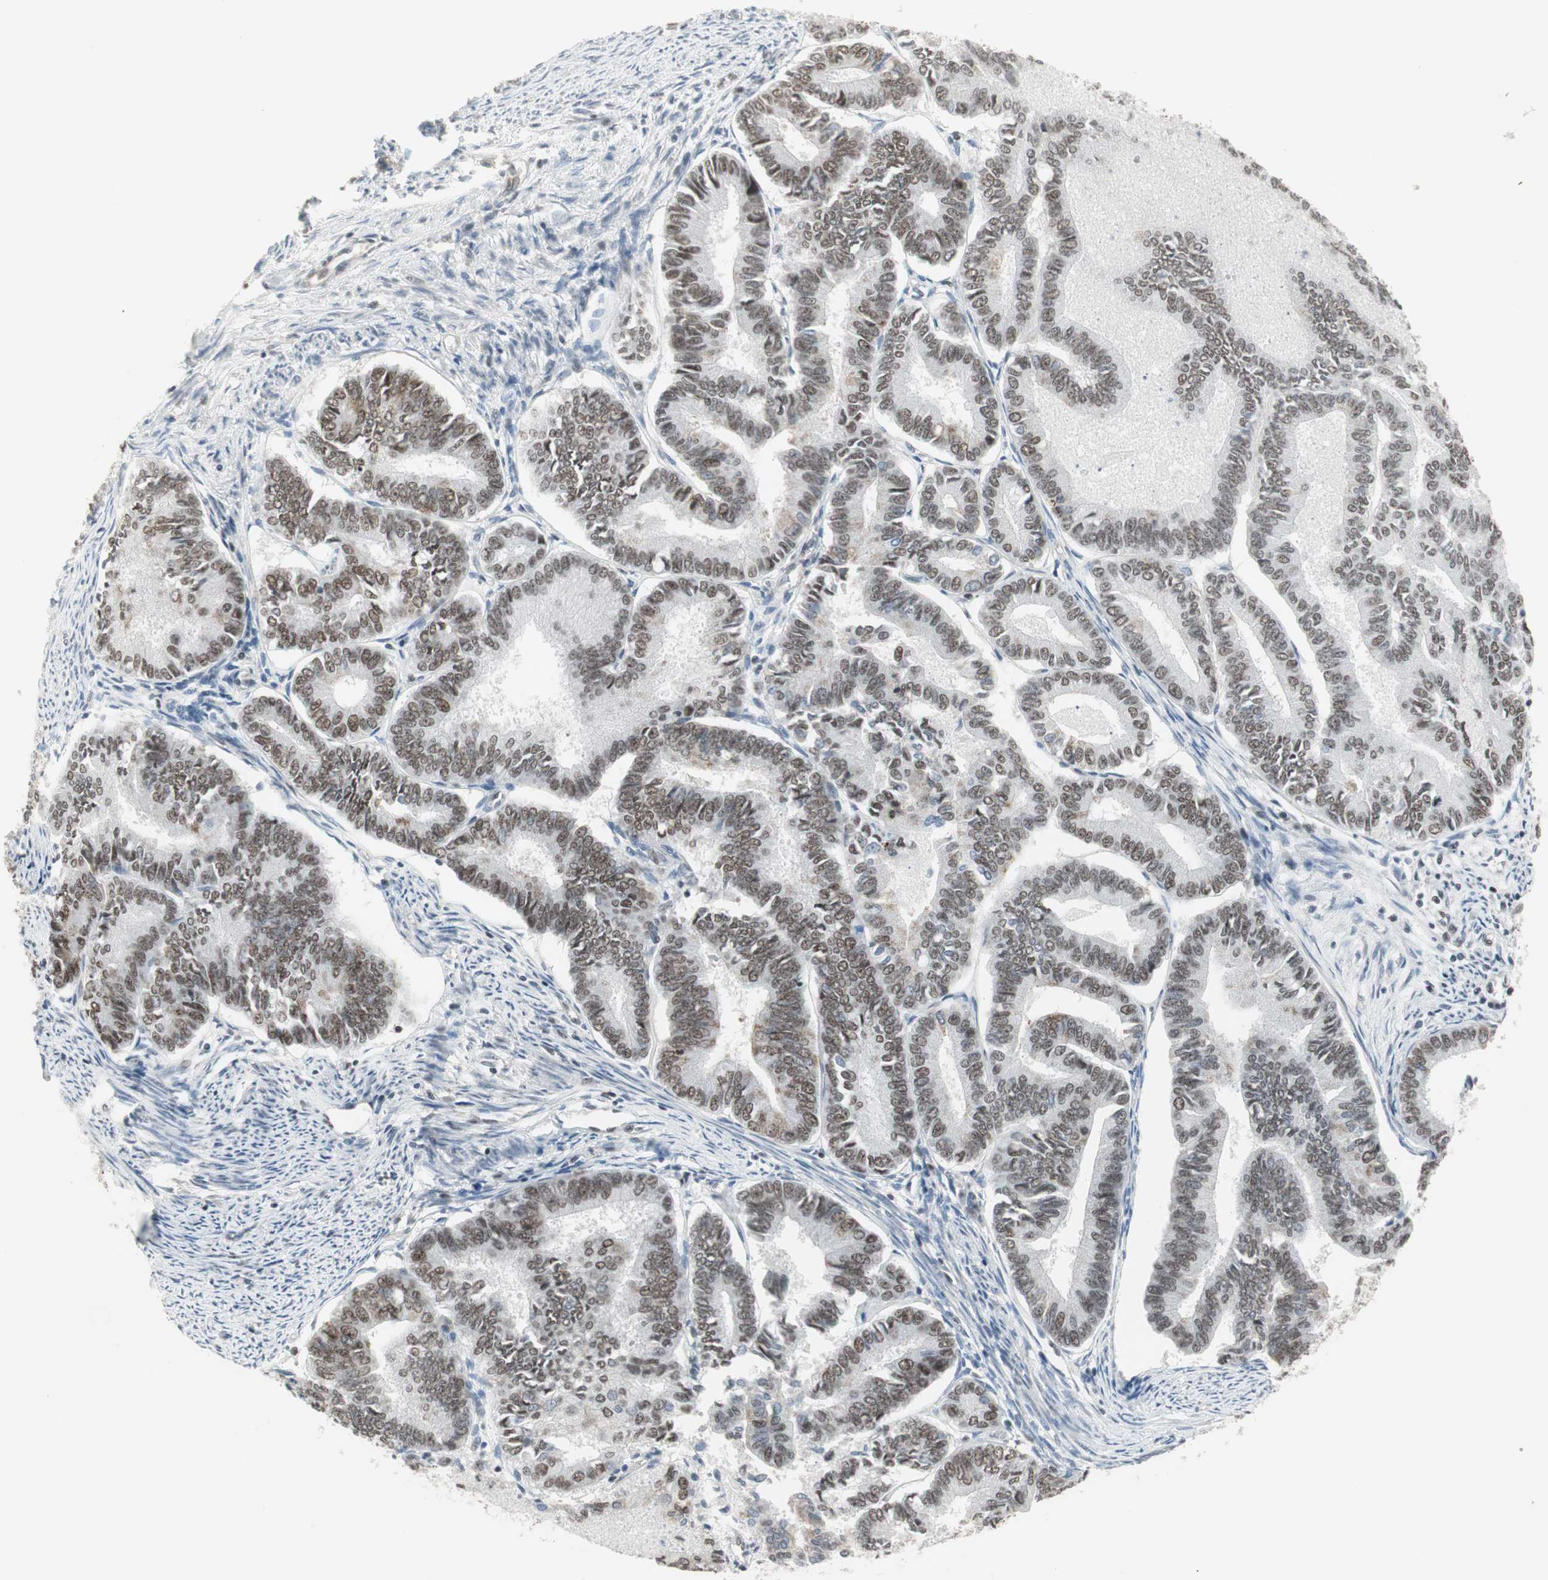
{"staining": {"intensity": "moderate", "quantity": ">75%", "location": "nuclear"}, "tissue": "endometrial cancer", "cell_type": "Tumor cells", "image_type": "cancer", "snomed": [{"axis": "morphology", "description": "Adenocarcinoma, NOS"}, {"axis": "topography", "description": "Endometrium"}], "caption": "Adenocarcinoma (endometrial) was stained to show a protein in brown. There is medium levels of moderate nuclear positivity in approximately >75% of tumor cells. Using DAB (brown) and hematoxylin (blue) stains, captured at high magnification using brightfield microscopy.", "gene": "RTF1", "patient": {"sex": "female", "age": 86}}